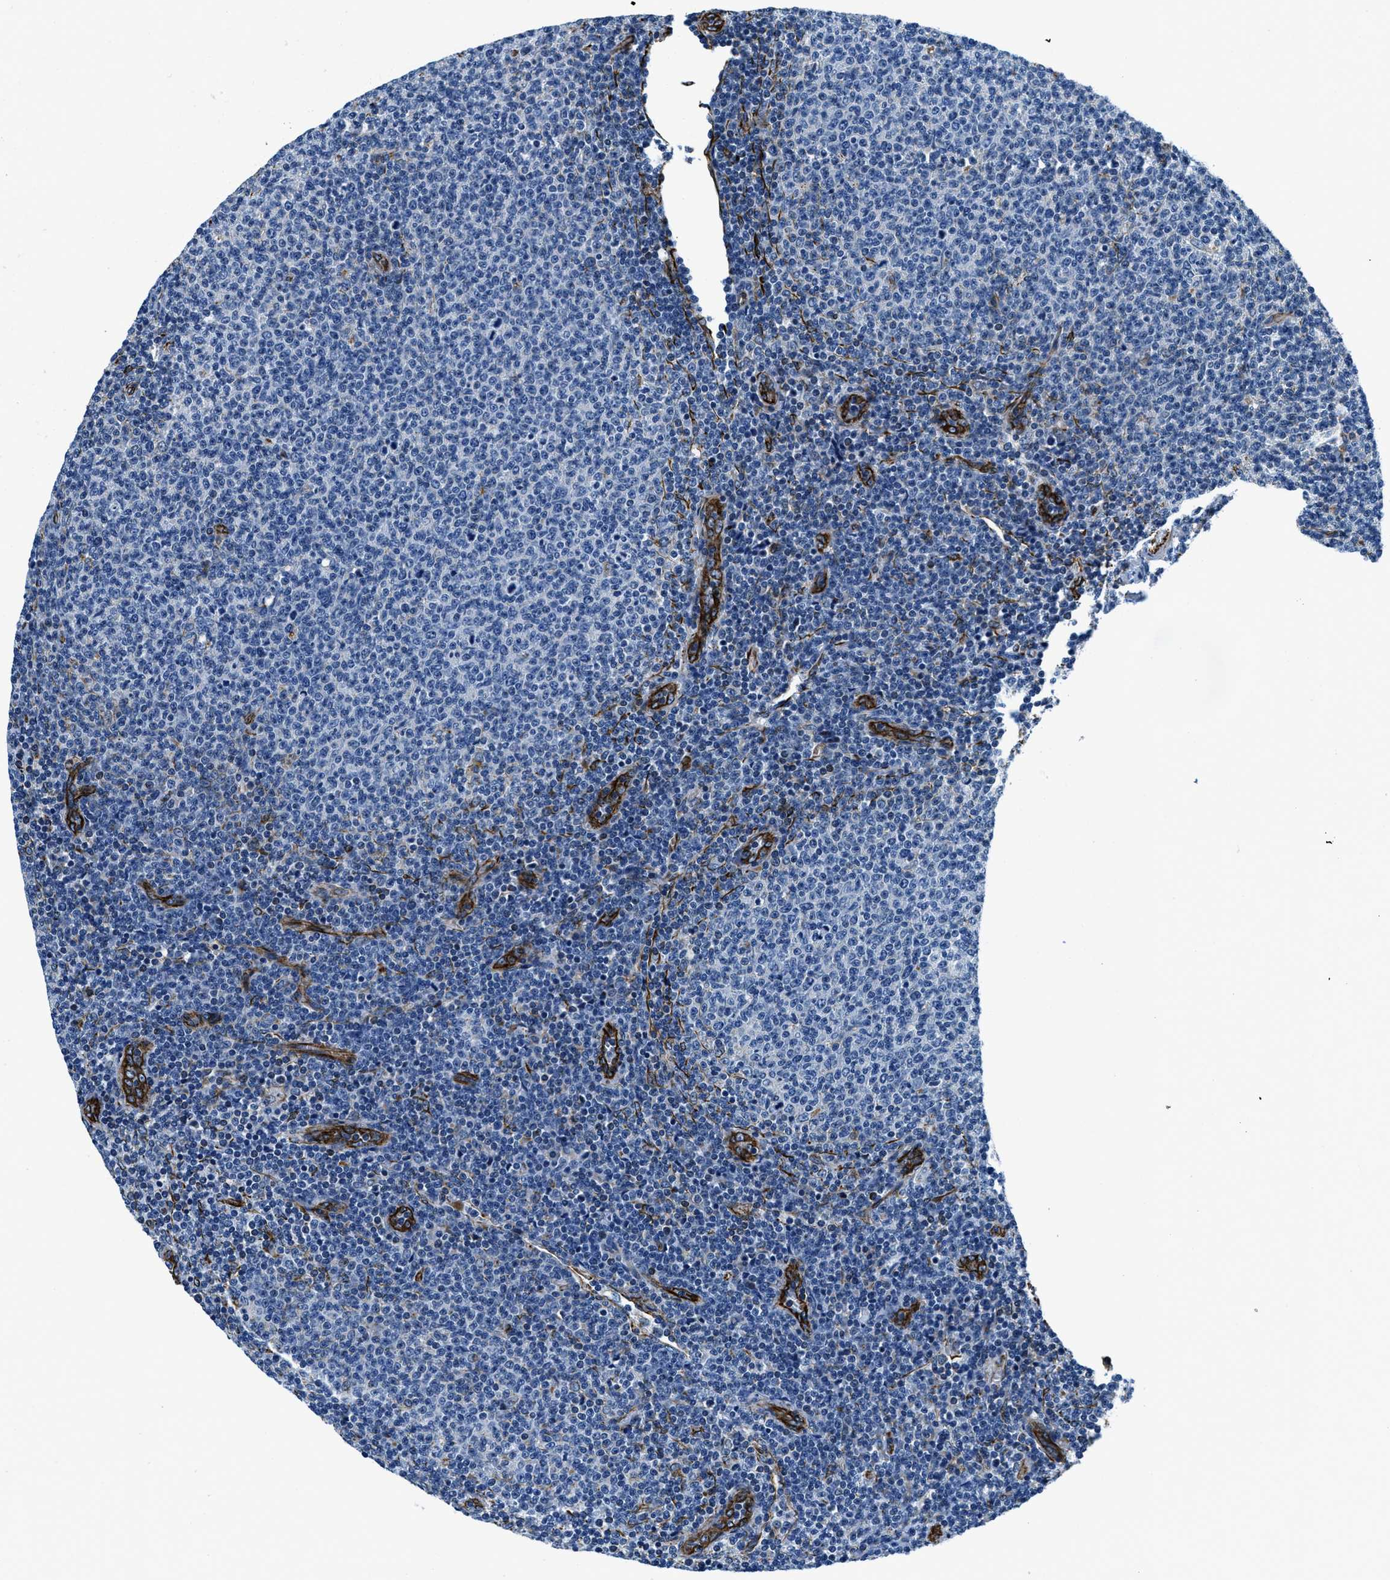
{"staining": {"intensity": "negative", "quantity": "none", "location": "none"}, "tissue": "lymphoma", "cell_type": "Tumor cells", "image_type": "cancer", "snomed": [{"axis": "morphology", "description": "Malignant lymphoma, non-Hodgkin's type, Low grade"}, {"axis": "topography", "description": "Lymph node"}], "caption": "IHC photomicrograph of low-grade malignant lymphoma, non-Hodgkin's type stained for a protein (brown), which displays no staining in tumor cells.", "gene": "GNS", "patient": {"sex": "male", "age": 66}}